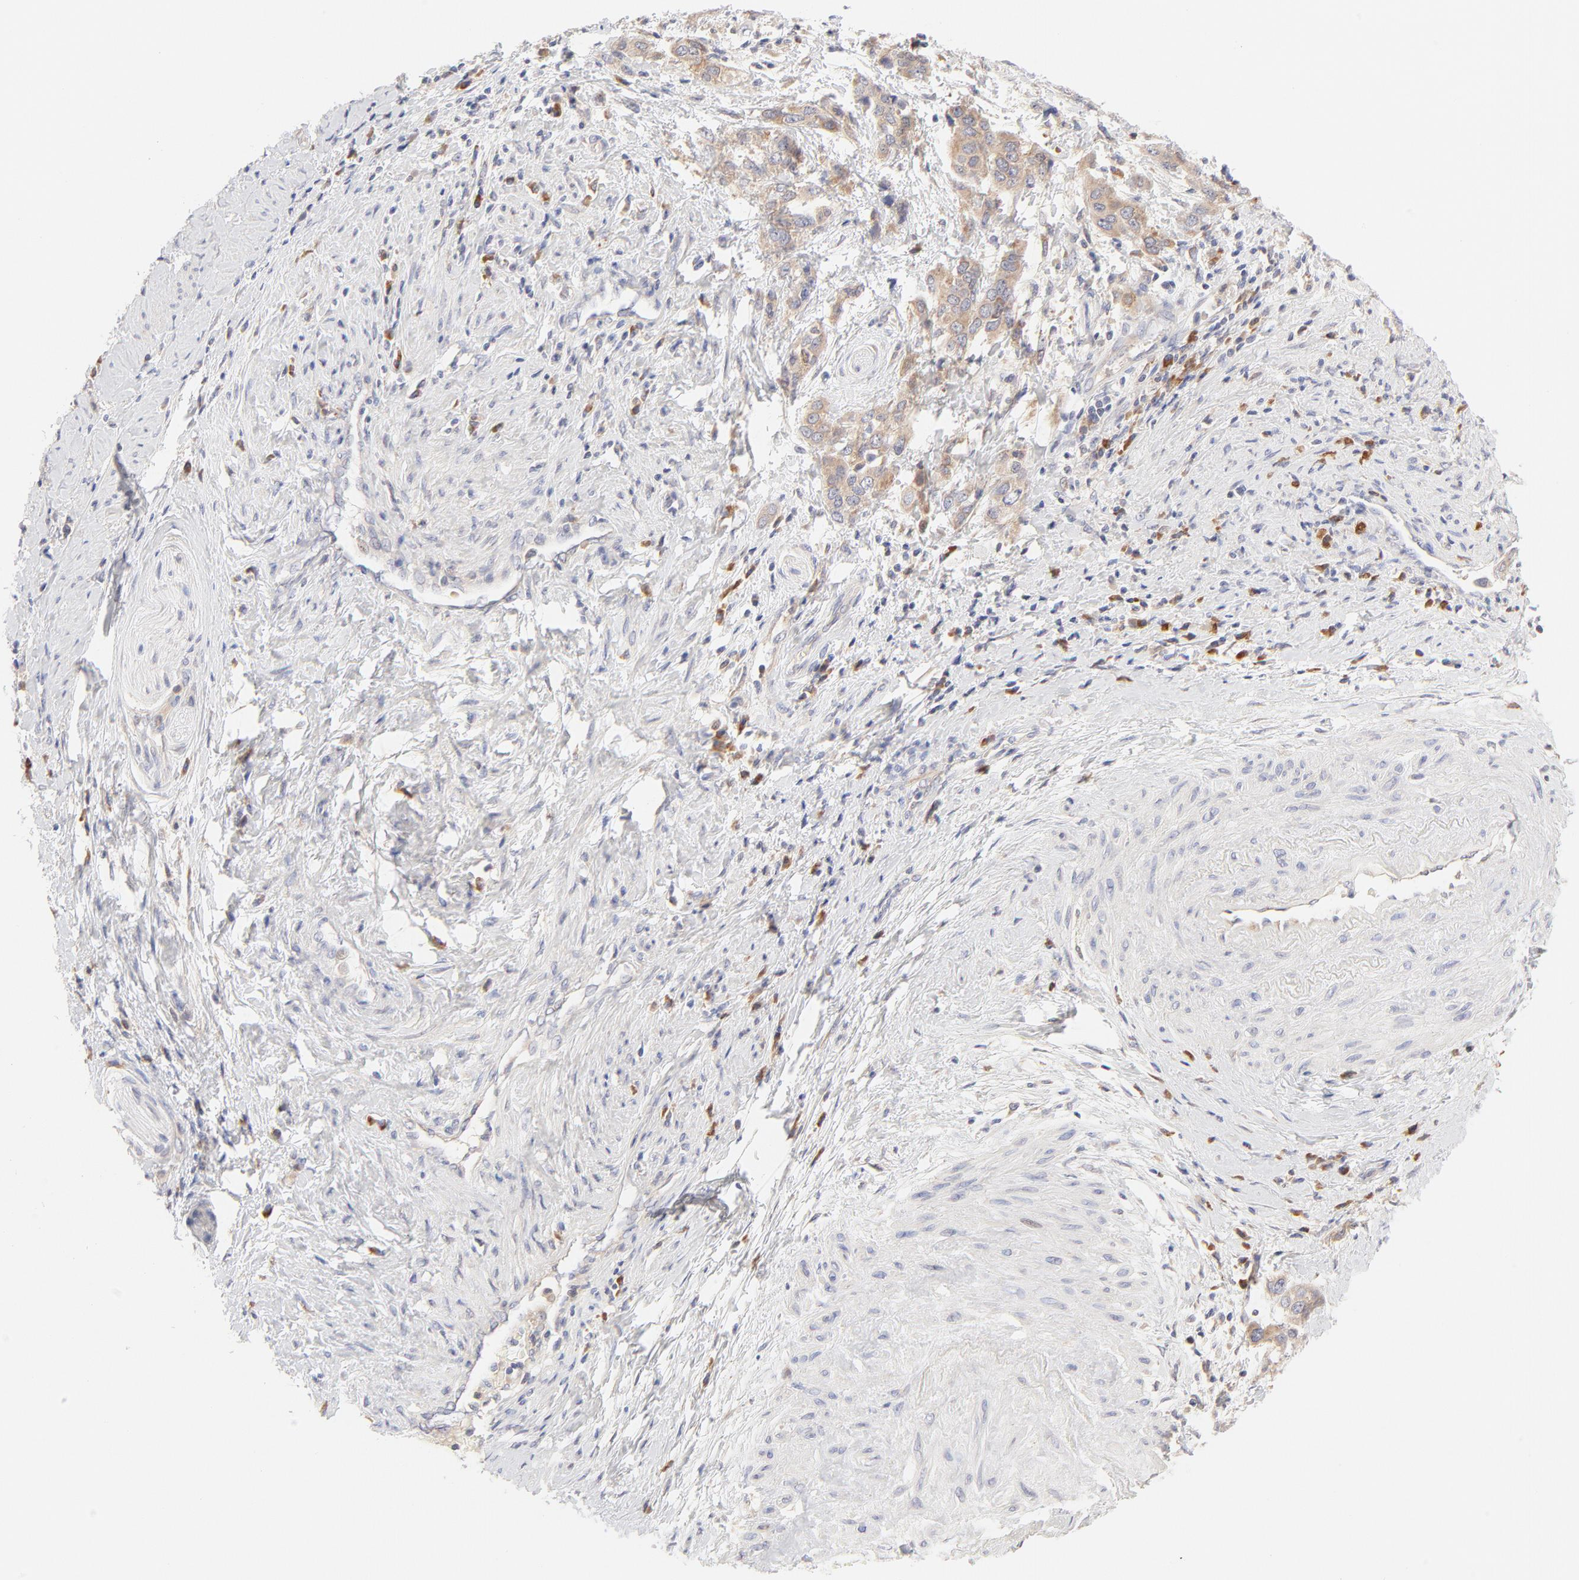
{"staining": {"intensity": "moderate", "quantity": ">75%", "location": "cytoplasmic/membranous"}, "tissue": "cervical cancer", "cell_type": "Tumor cells", "image_type": "cancer", "snomed": [{"axis": "morphology", "description": "Squamous cell carcinoma, NOS"}, {"axis": "topography", "description": "Cervix"}], "caption": "A brown stain shows moderate cytoplasmic/membranous staining of a protein in cervical cancer tumor cells. The staining was performed using DAB (3,3'-diaminobenzidine), with brown indicating positive protein expression. Nuclei are stained blue with hematoxylin.", "gene": "RPS6KA1", "patient": {"sex": "female", "age": 54}}